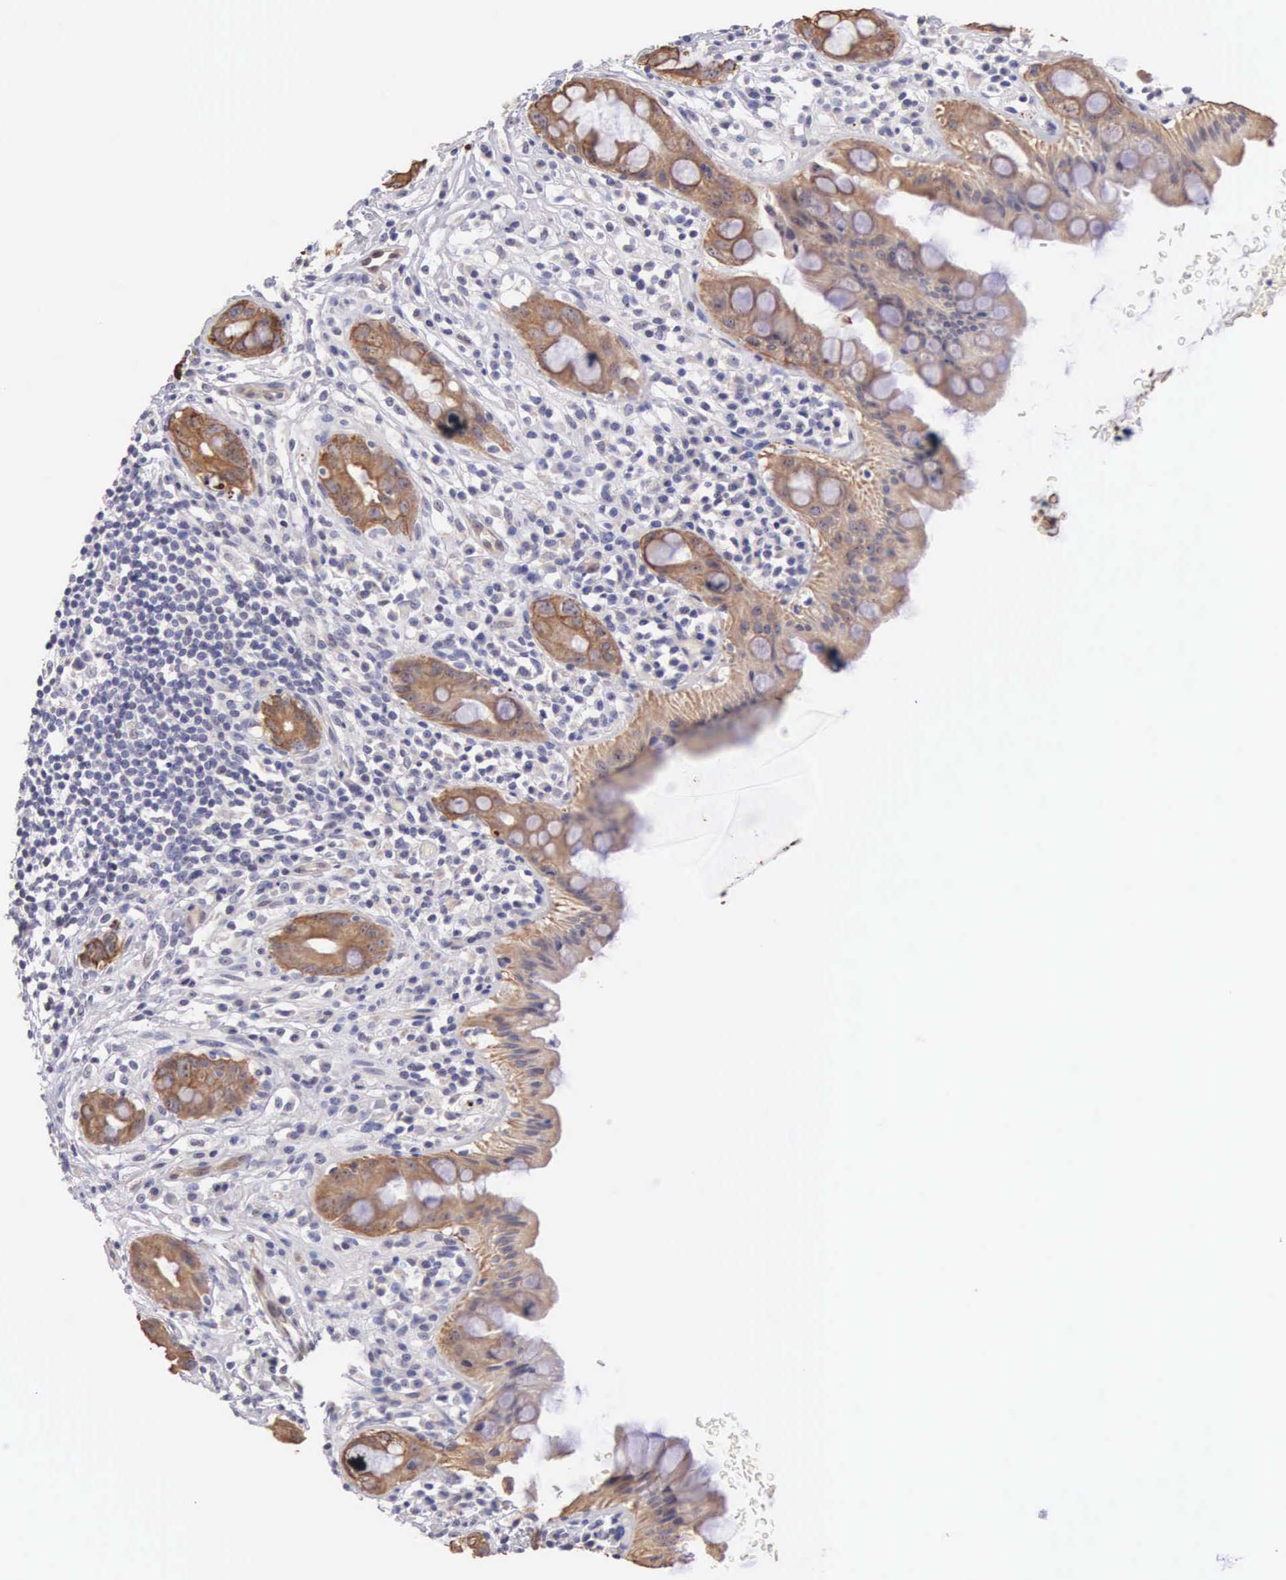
{"staining": {"intensity": "moderate", "quantity": ">75%", "location": "cytoplasmic/membranous"}, "tissue": "rectum", "cell_type": "Glandular cells", "image_type": "normal", "snomed": [{"axis": "morphology", "description": "Normal tissue, NOS"}, {"axis": "topography", "description": "Rectum"}], "caption": "Immunohistochemistry (IHC) image of normal rectum stained for a protein (brown), which shows medium levels of moderate cytoplasmic/membranous staining in approximately >75% of glandular cells.", "gene": "PIR", "patient": {"sex": "male", "age": 65}}